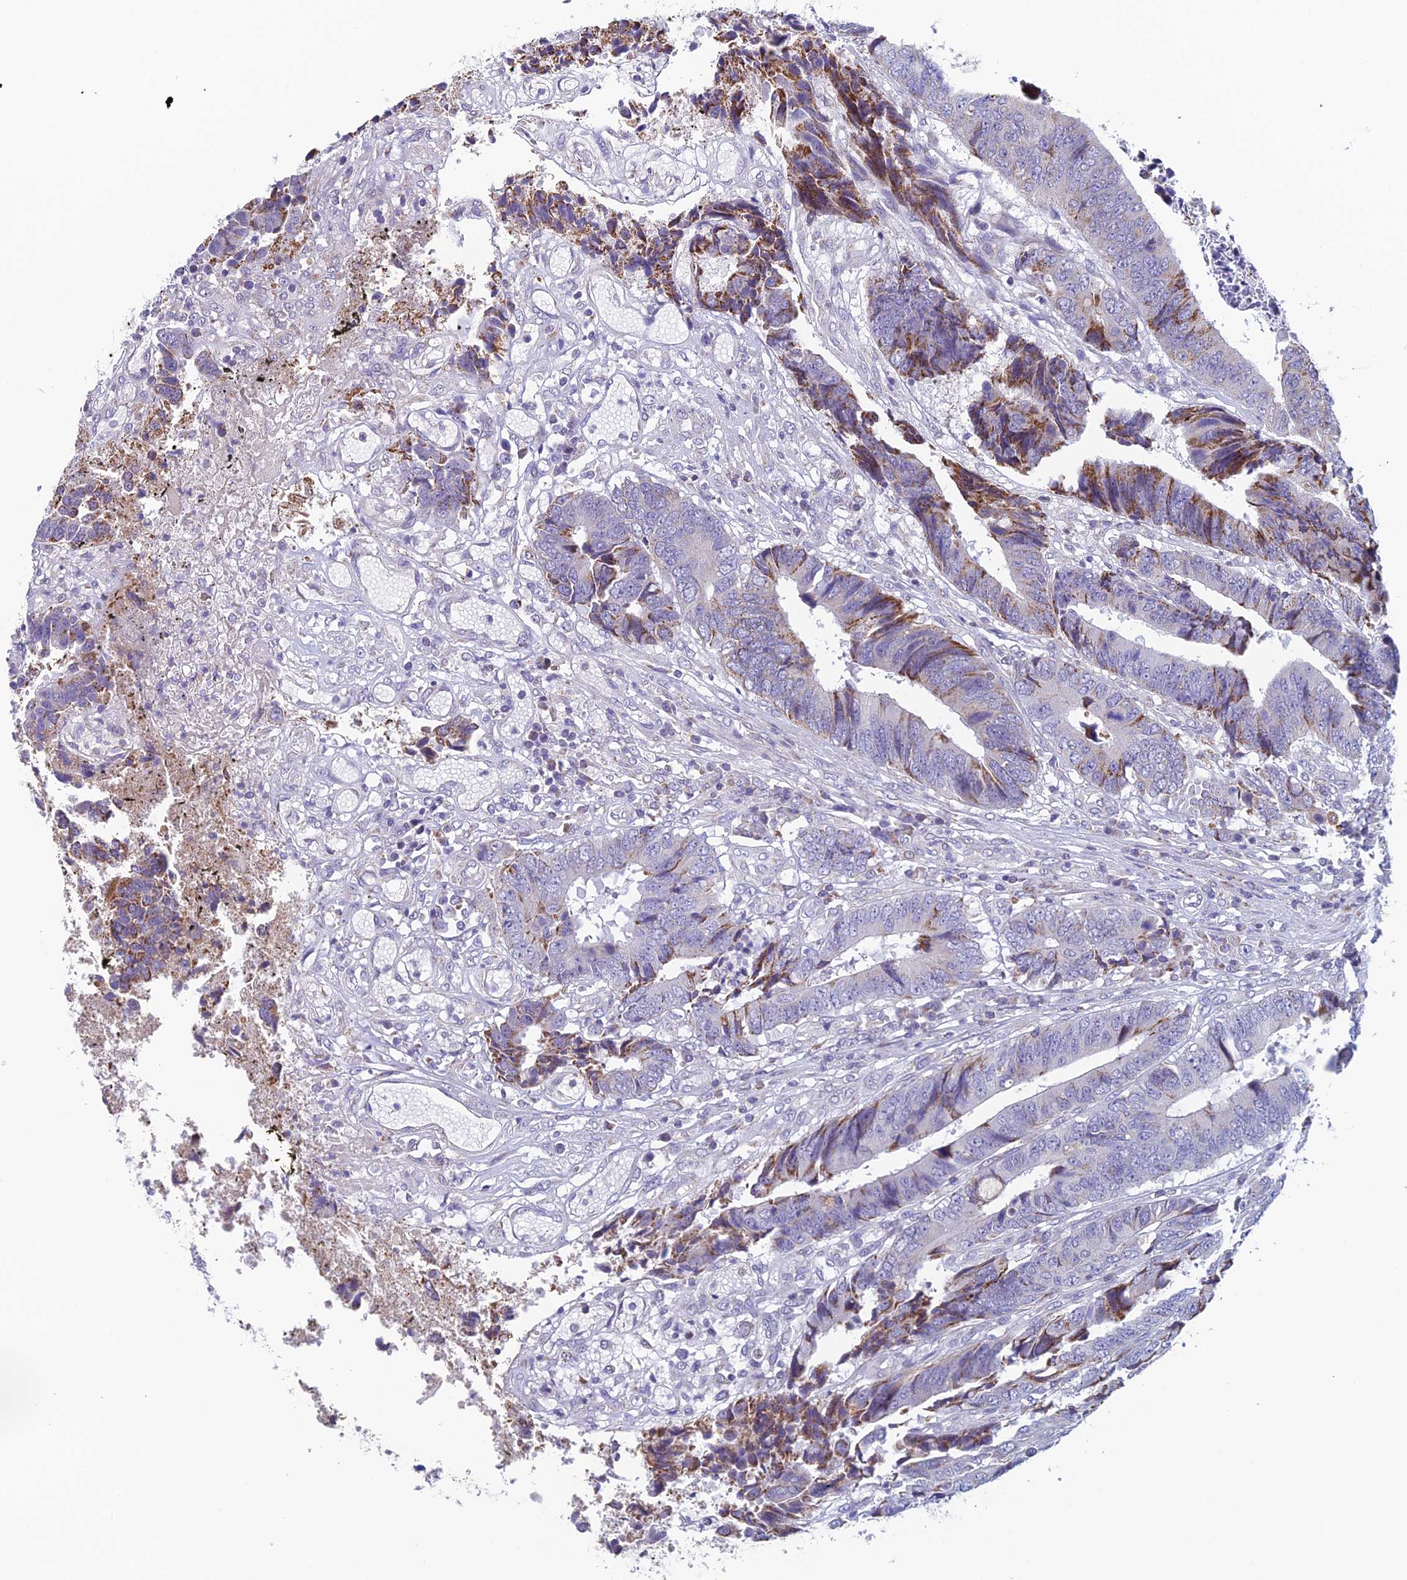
{"staining": {"intensity": "moderate", "quantity": "<25%", "location": "cytoplasmic/membranous"}, "tissue": "colorectal cancer", "cell_type": "Tumor cells", "image_type": "cancer", "snomed": [{"axis": "morphology", "description": "Adenocarcinoma, NOS"}, {"axis": "topography", "description": "Rectum"}], "caption": "Approximately <25% of tumor cells in adenocarcinoma (colorectal) reveal moderate cytoplasmic/membranous protein staining as visualized by brown immunohistochemical staining.", "gene": "REXO5", "patient": {"sex": "male", "age": 84}}